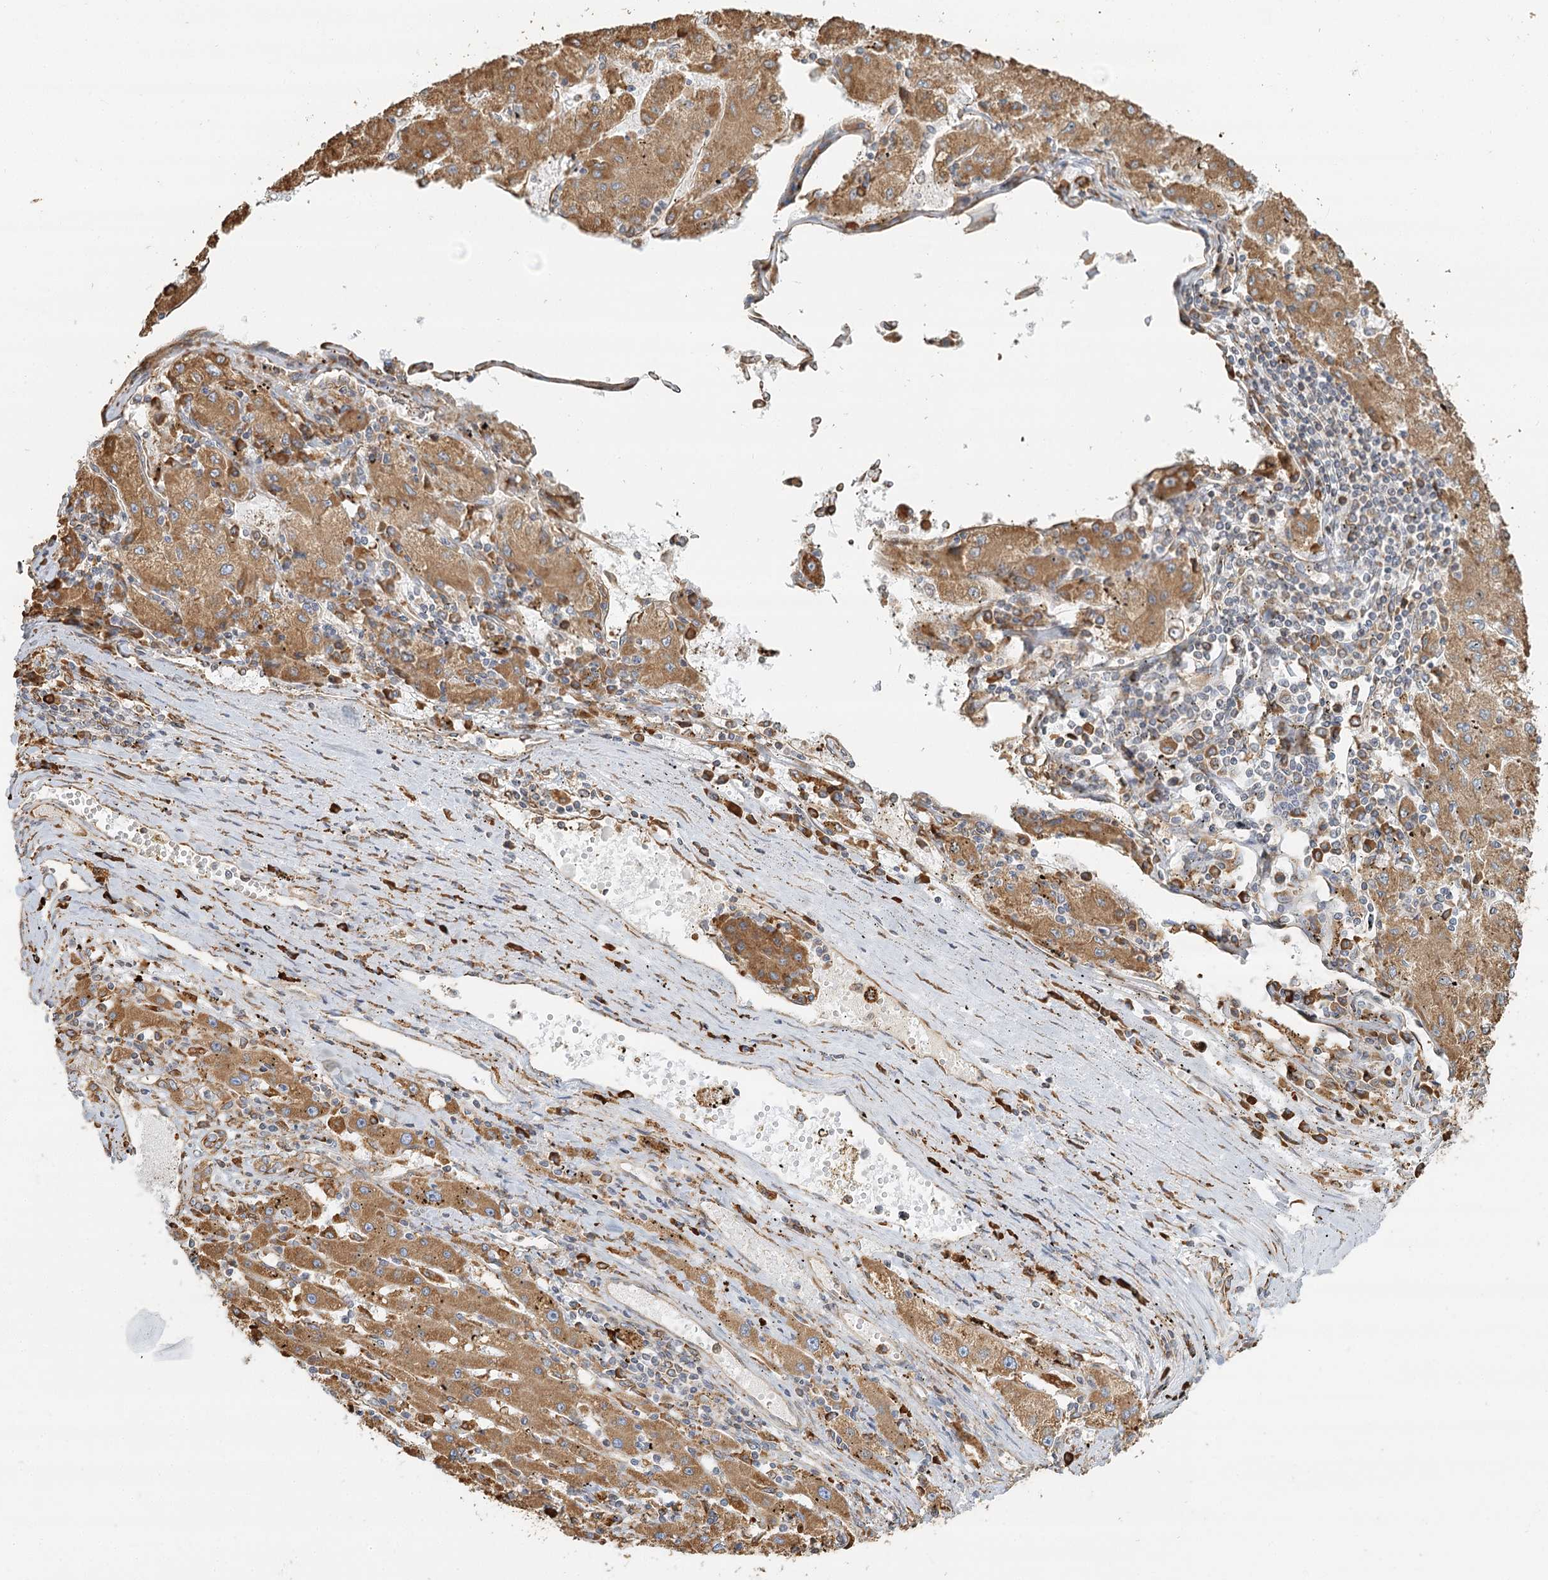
{"staining": {"intensity": "moderate", "quantity": ">75%", "location": "cytoplasmic/membranous"}, "tissue": "liver cancer", "cell_type": "Tumor cells", "image_type": "cancer", "snomed": [{"axis": "morphology", "description": "Carcinoma, Hepatocellular, NOS"}, {"axis": "topography", "description": "Liver"}], "caption": "Tumor cells reveal moderate cytoplasmic/membranous staining in about >75% of cells in hepatocellular carcinoma (liver). (IHC, brightfield microscopy, high magnification).", "gene": "TAS1R1", "patient": {"sex": "male", "age": 72}}